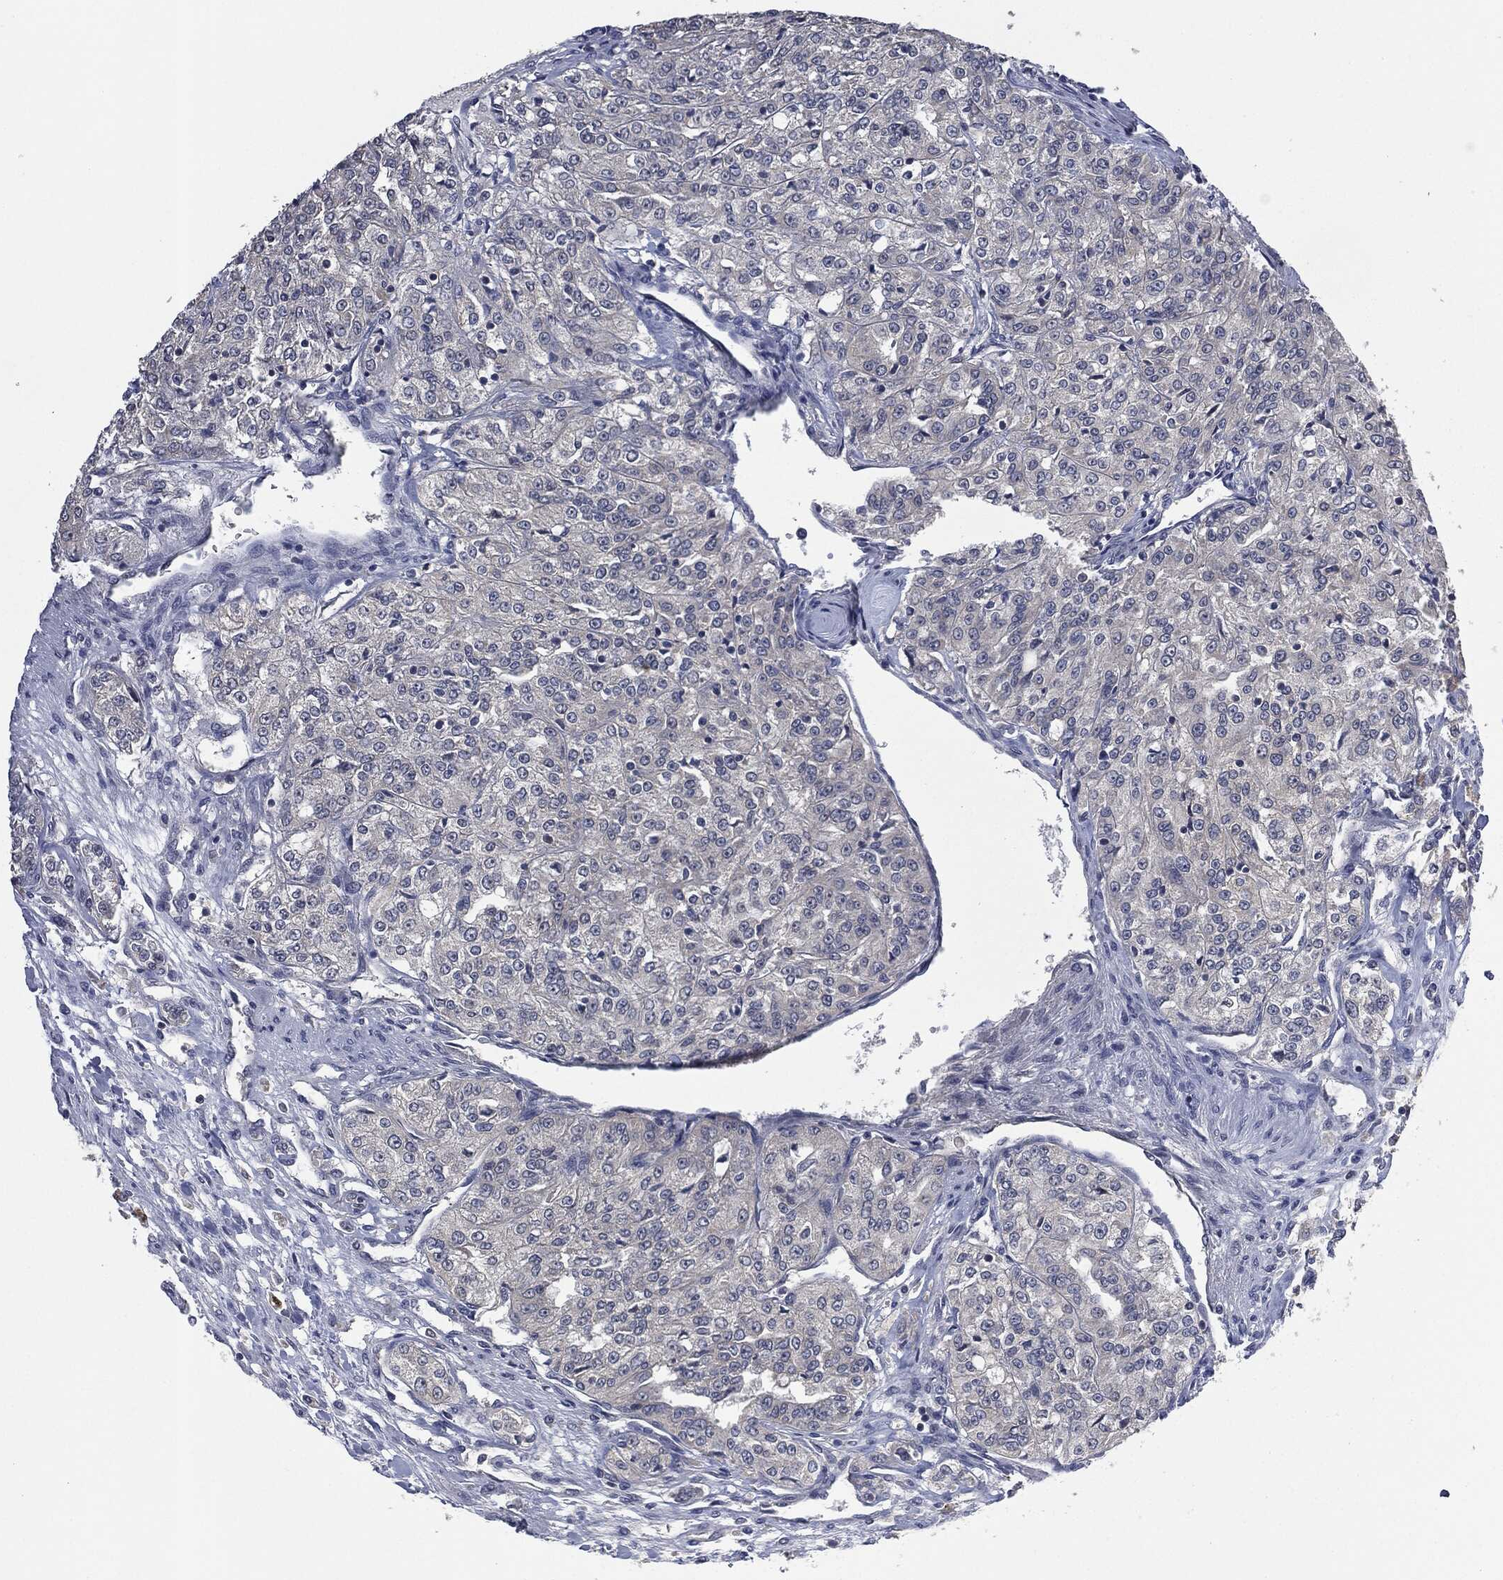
{"staining": {"intensity": "negative", "quantity": "none", "location": "none"}, "tissue": "renal cancer", "cell_type": "Tumor cells", "image_type": "cancer", "snomed": [{"axis": "morphology", "description": "Adenocarcinoma, NOS"}, {"axis": "topography", "description": "Kidney"}], "caption": "Micrograph shows no protein staining in tumor cells of renal cancer tissue. Brightfield microscopy of IHC stained with DAB (3,3'-diaminobenzidine) (brown) and hematoxylin (blue), captured at high magnification.", "gene": "IL1RN", "patient": {"sex": "female", "age": 63}}